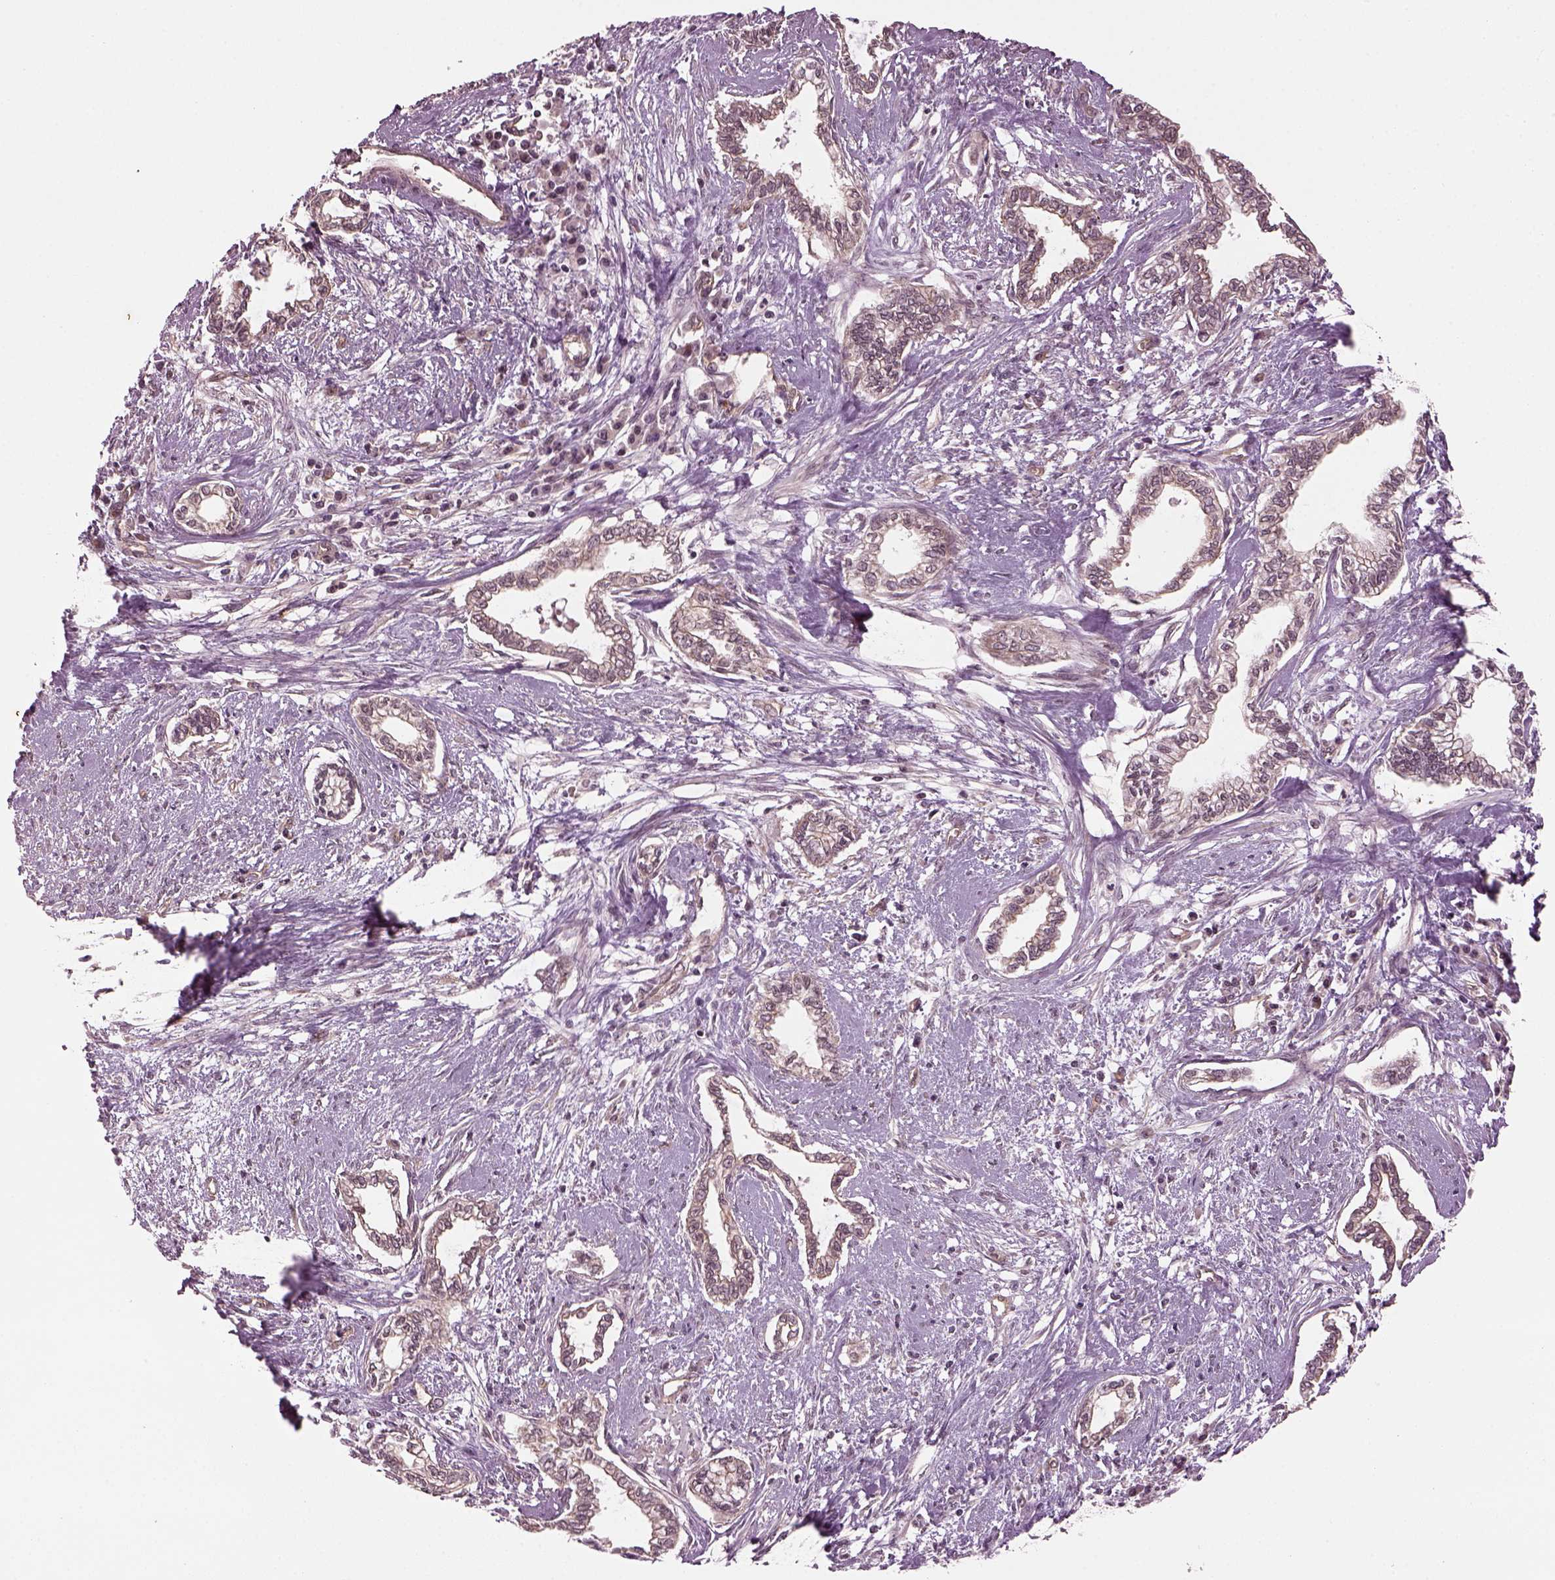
{"staining": {"intensity": "weak", "quantity": "<25%", "location": "cytoplasmic/membranous"}, "tissue": "cervical cancer", "cell_type": "Tumor cells", "image_type": "cancer", "snomed": [{"axis": "morphology", "description": "Adenocarcinoma, NOS"}, {"axis": "topography", "description": "Cervix"}], "caption": "This is a micrograph of IHC staining of adenocarcinoma (cervical), which shows no expression in tumor cells.", "gene": "GNRH1", "patient": {"sex": "female", "age": 62}}